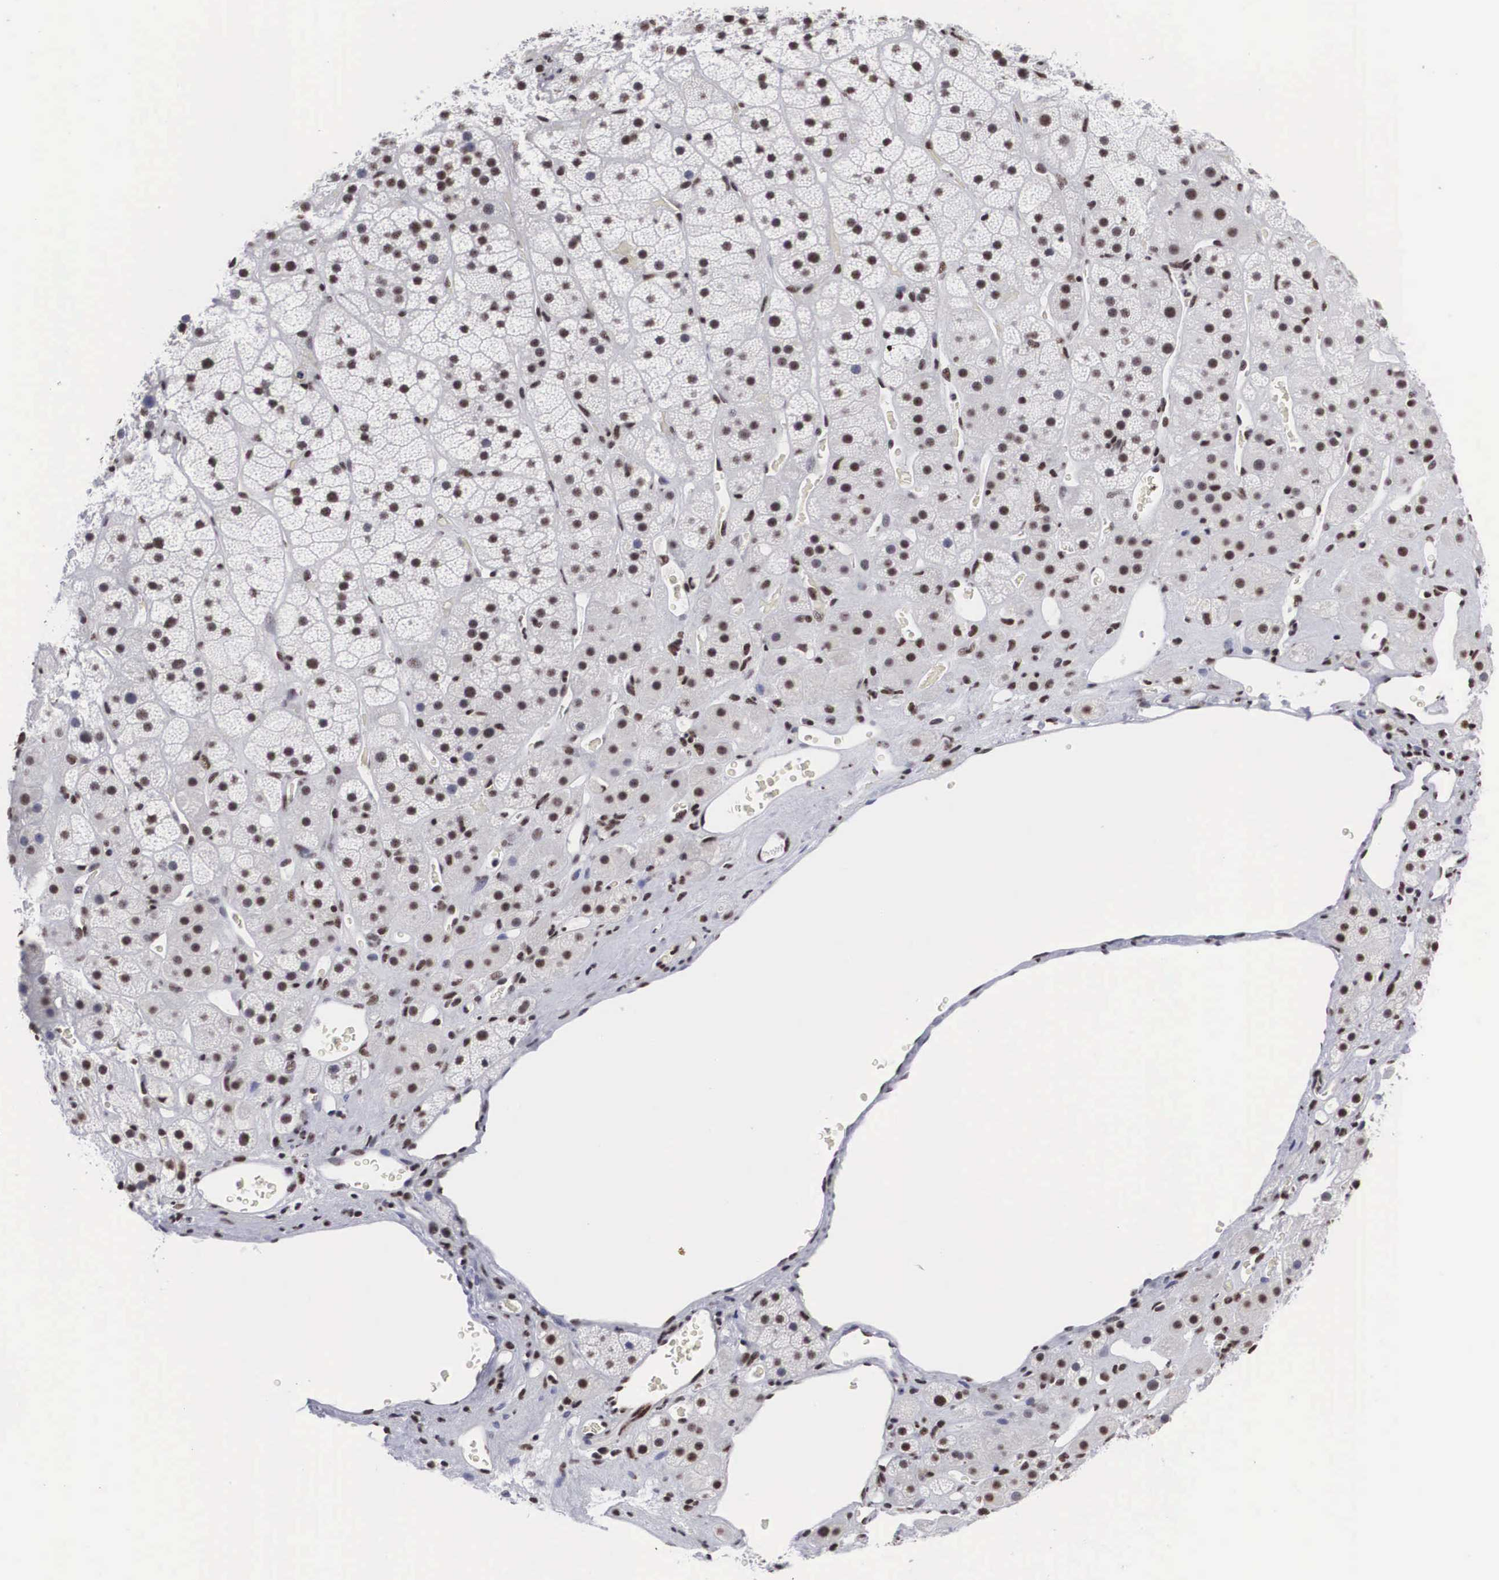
{"staining": {"intensity": "moderate", "quantity": "25%-75%", "location": "nuclear"}, "tissue": "adrenal gland", "cell_type": "Glandular cells", "image_type": "normal", "snomed": [{"axis": "morphology", "description": "Normal tissue, NOS"}, {"axis": "topography", "description": "Adrenal gland"}], "caption": "Unremarkable adrenal gland shows moderate nuclear positivity in about 25%-75% of glandular cells, visualized by immunohistochemistry.", "gene": "ACIN1", "patient": {"sex": "male", "age": 57}}